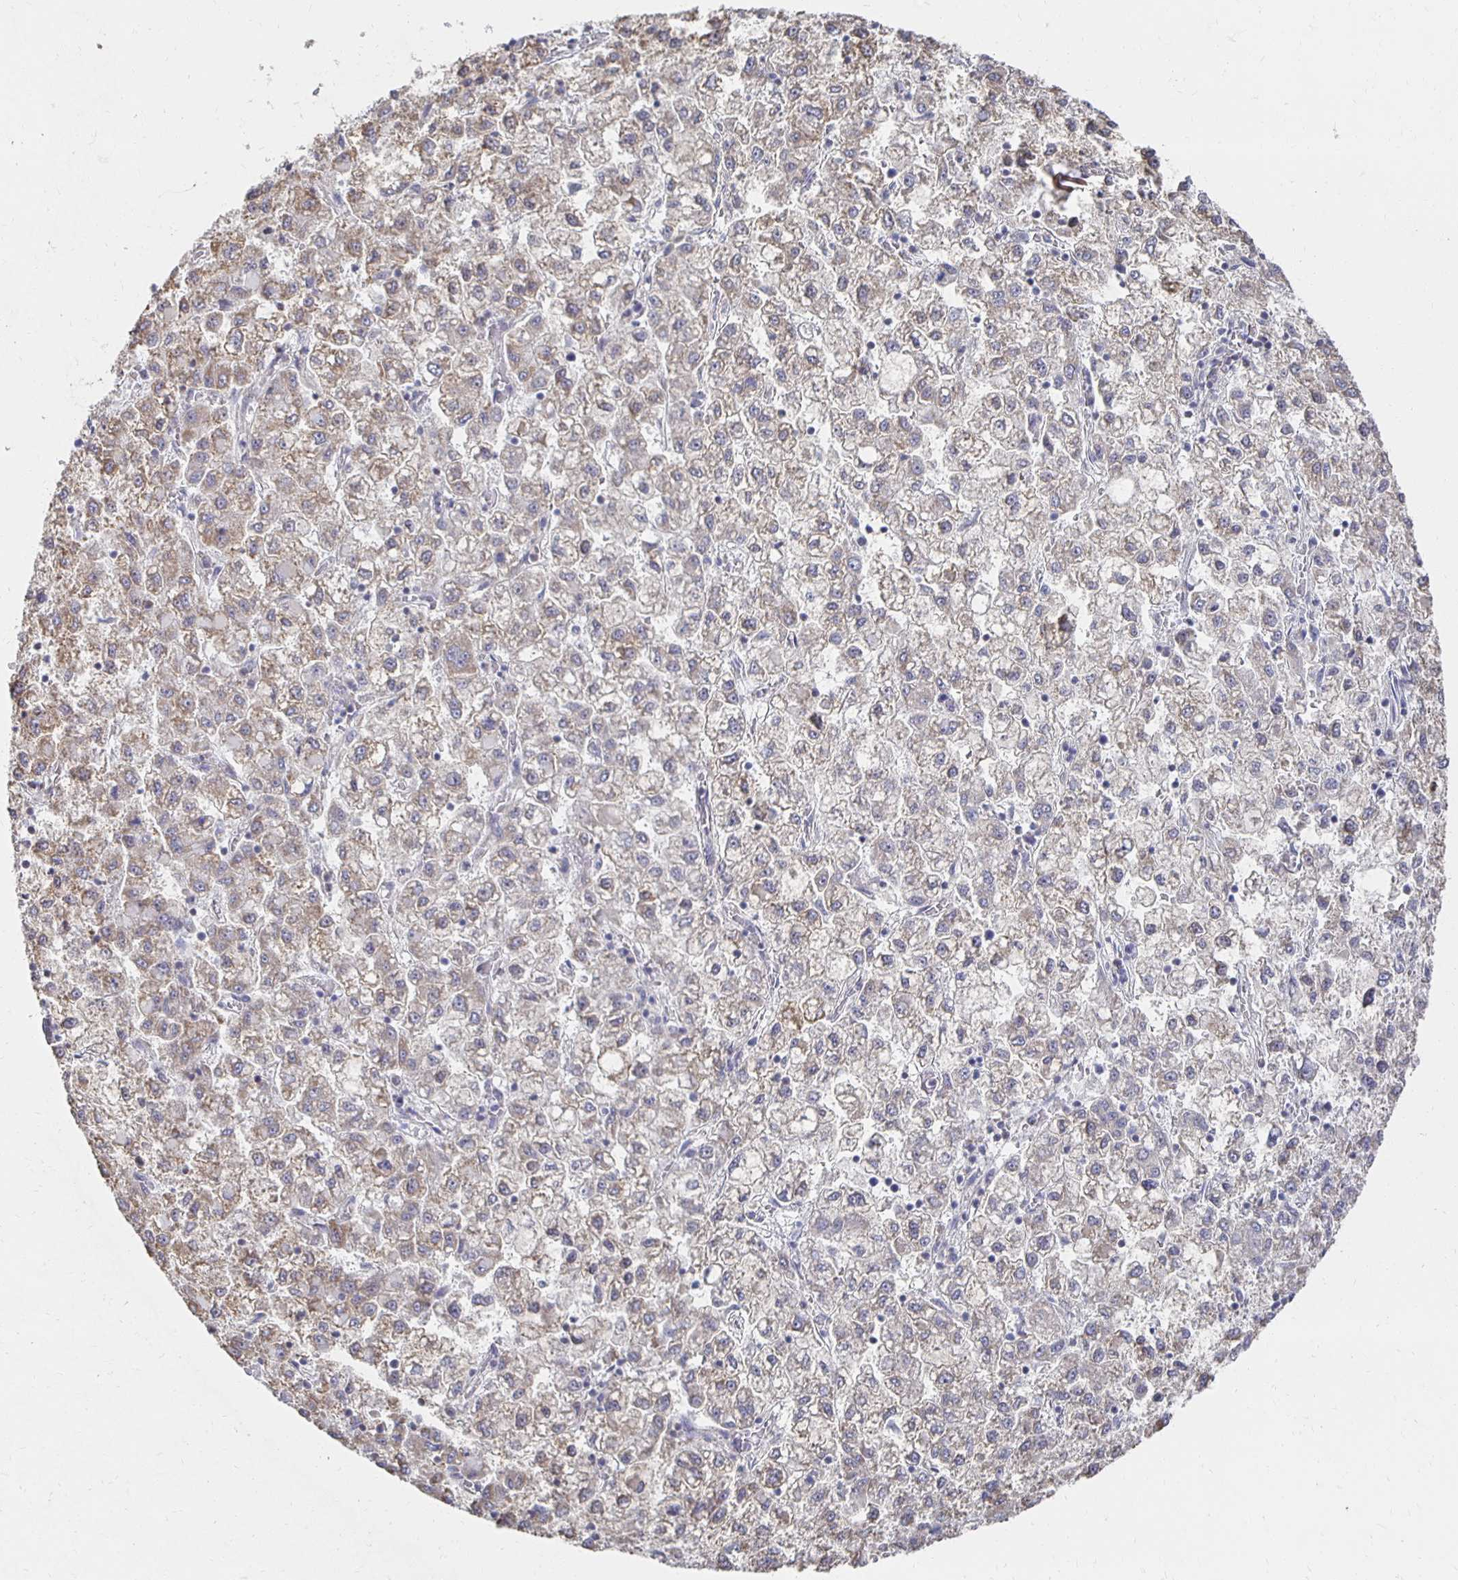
{"staining": {"intensity": "weak", "quantity": "25%-75%", "location": "cytoplasmic/membranous"}, "tissue": "liver cancer", "cell_type": "Tumor cells", "image_type": "cancer", "snomed": [{"axis": "morphology", "description": "Carcinoma, Hepatocellular, NOS"}, {"axis": "topography", "description": "Liver"}], "caption": "The immunohistochemical stain highlights weak cytoplasmic/membranous expression in tumor cells of liver cancer (hepatocellular carcinoma) tissue.", "gene": "NKX2-8", "patient": {"sex": "male", "age": 40}}